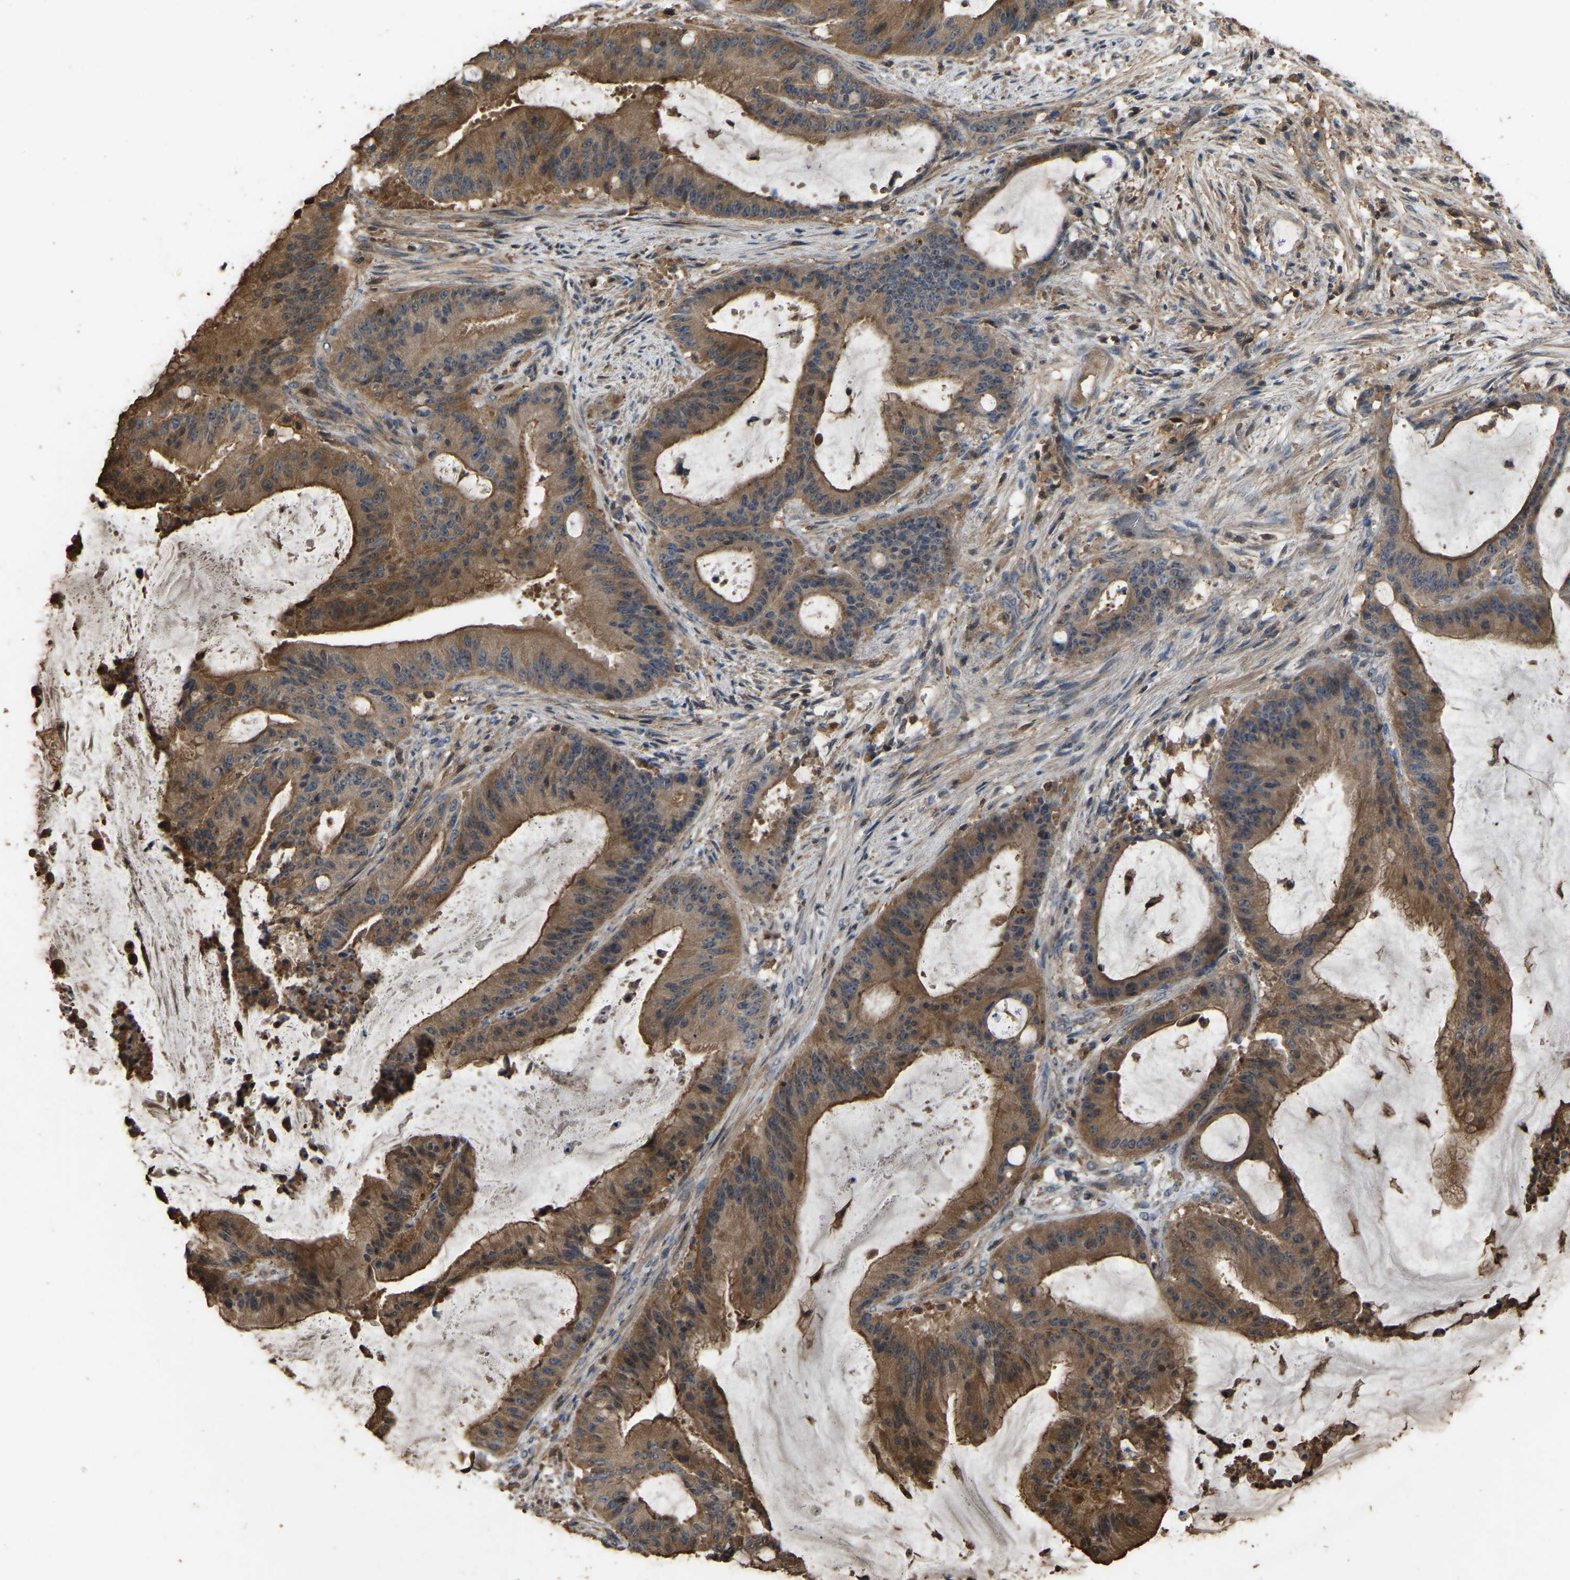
{"staining": {"intensity": "moderate", "quantity": ">75%", "location": "cytoplasmic/membranous"}, "tissue": "liver cancer", "cell_type": "Tumor cells", "image_type": "cancer", "snomed": [{"axis": "morphology", "description": "Normal tissue, NOS"}, {"axis": "morphology", "description": "Cholangiocarcinoma"}, {"axis": "topography", "description": "Liver"}, {"axis": "topography", "description": "Peripheral nerve tissue"}], "caption": "Immunohistochemical staining of human liver cancer reveals medium levels of moderate cytoplasmic/membranous protein staining in approximately >75% of tumor cells. (Stains: DAB in brown, nuclei in blue, Microscopy: brightfield microscopy at high magnification).", "gene": "FHIT", "patient": {"sex": "female", "age": 73}}